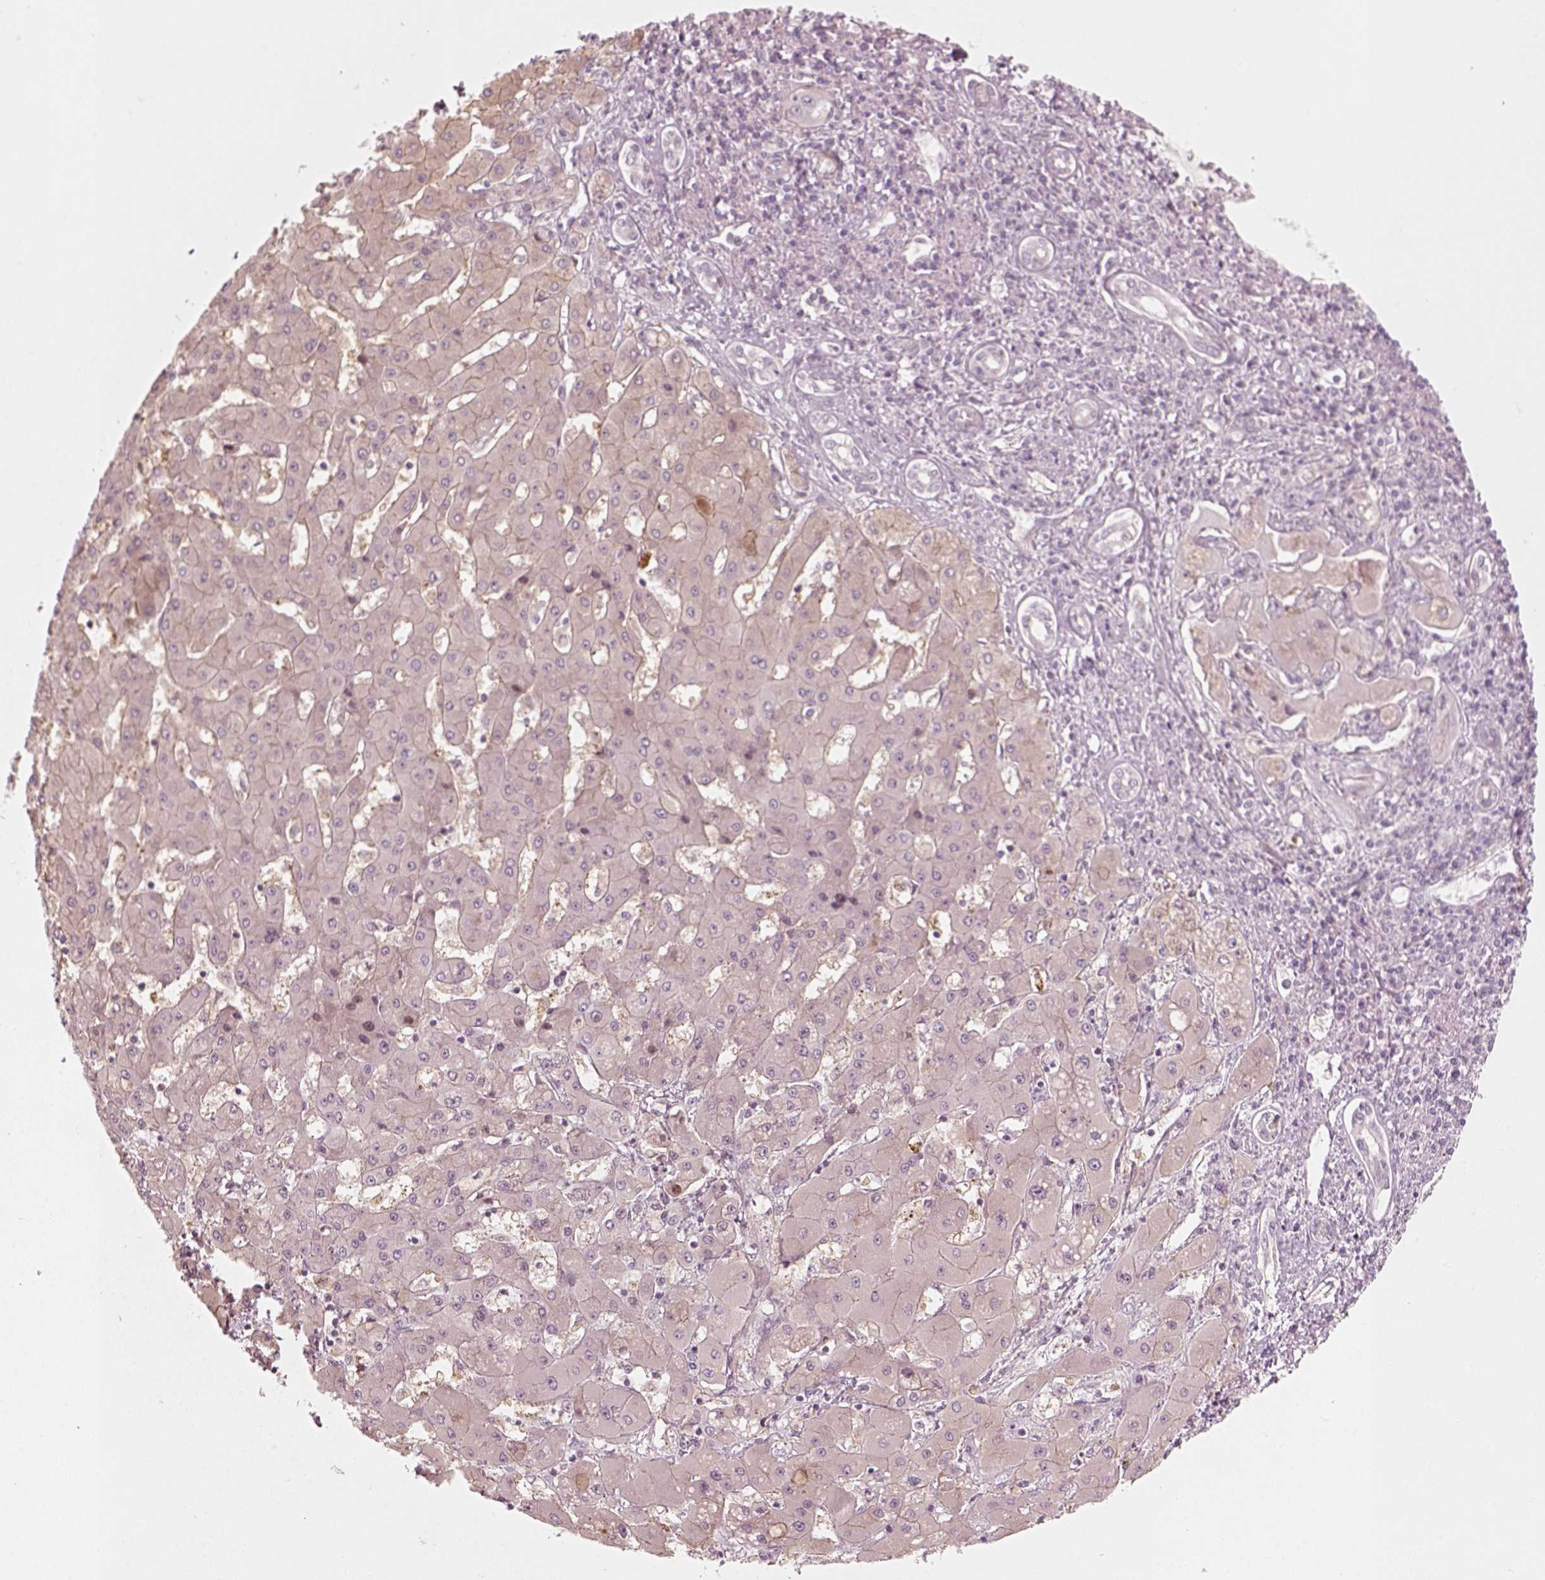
{"staining": {"intensity": "negative", "quantity": "none", "location": "none"}, "tissue": "liver cancer", "cell_type": "Tumor cells", "image_type": "cancer", "snomed": [{"axis": "morphology", "description": "Cholangiocarcinoma"}, {"axis": "topography", "description": "Liver"}], "caption": "A high-resolution image shows immunohistochemistry (IHC) staining of liver cancer, which displays no significant expression in tumor cells.", "gene": "DNASE1L1", "patient": {"sex": "male", "age": 67}}